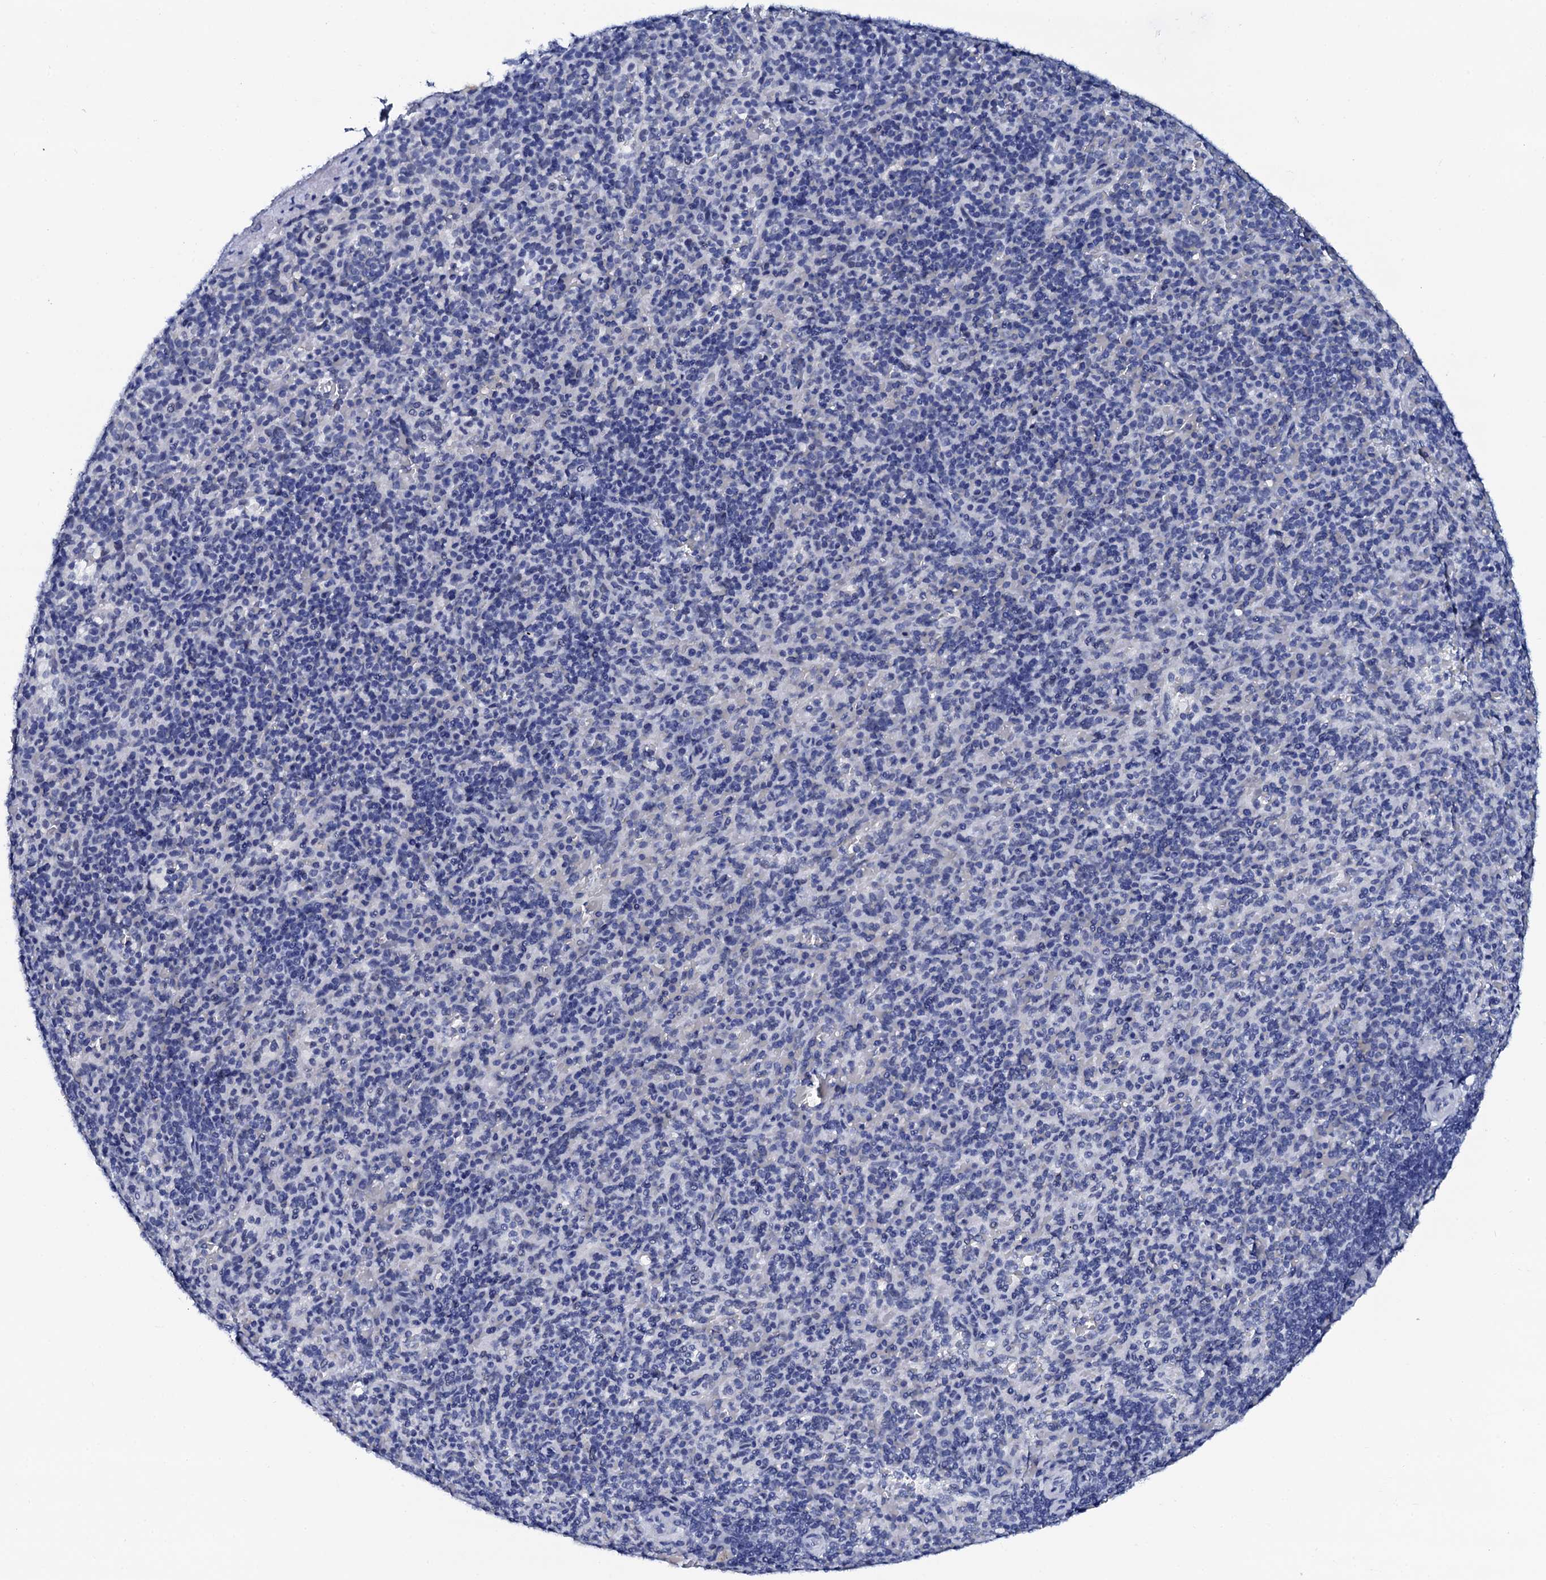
{"staining": {"intensity": "negative", "quantity": "none", "location": "none"}, "tissue": "spleen", "cell_type": "Cells in red pulp", "image_type": "normal", "snomed": [{"axis": "morphology", "description": "Normal tissue, NOS"}, {"axis": "topography", "description": "Spleen"}], "caption": "Cells in red pulp are negative for brown protein staining in unremarkable spleen.", "gene": "SPATA19", "patient": {"sex": "male", "age": 82}}